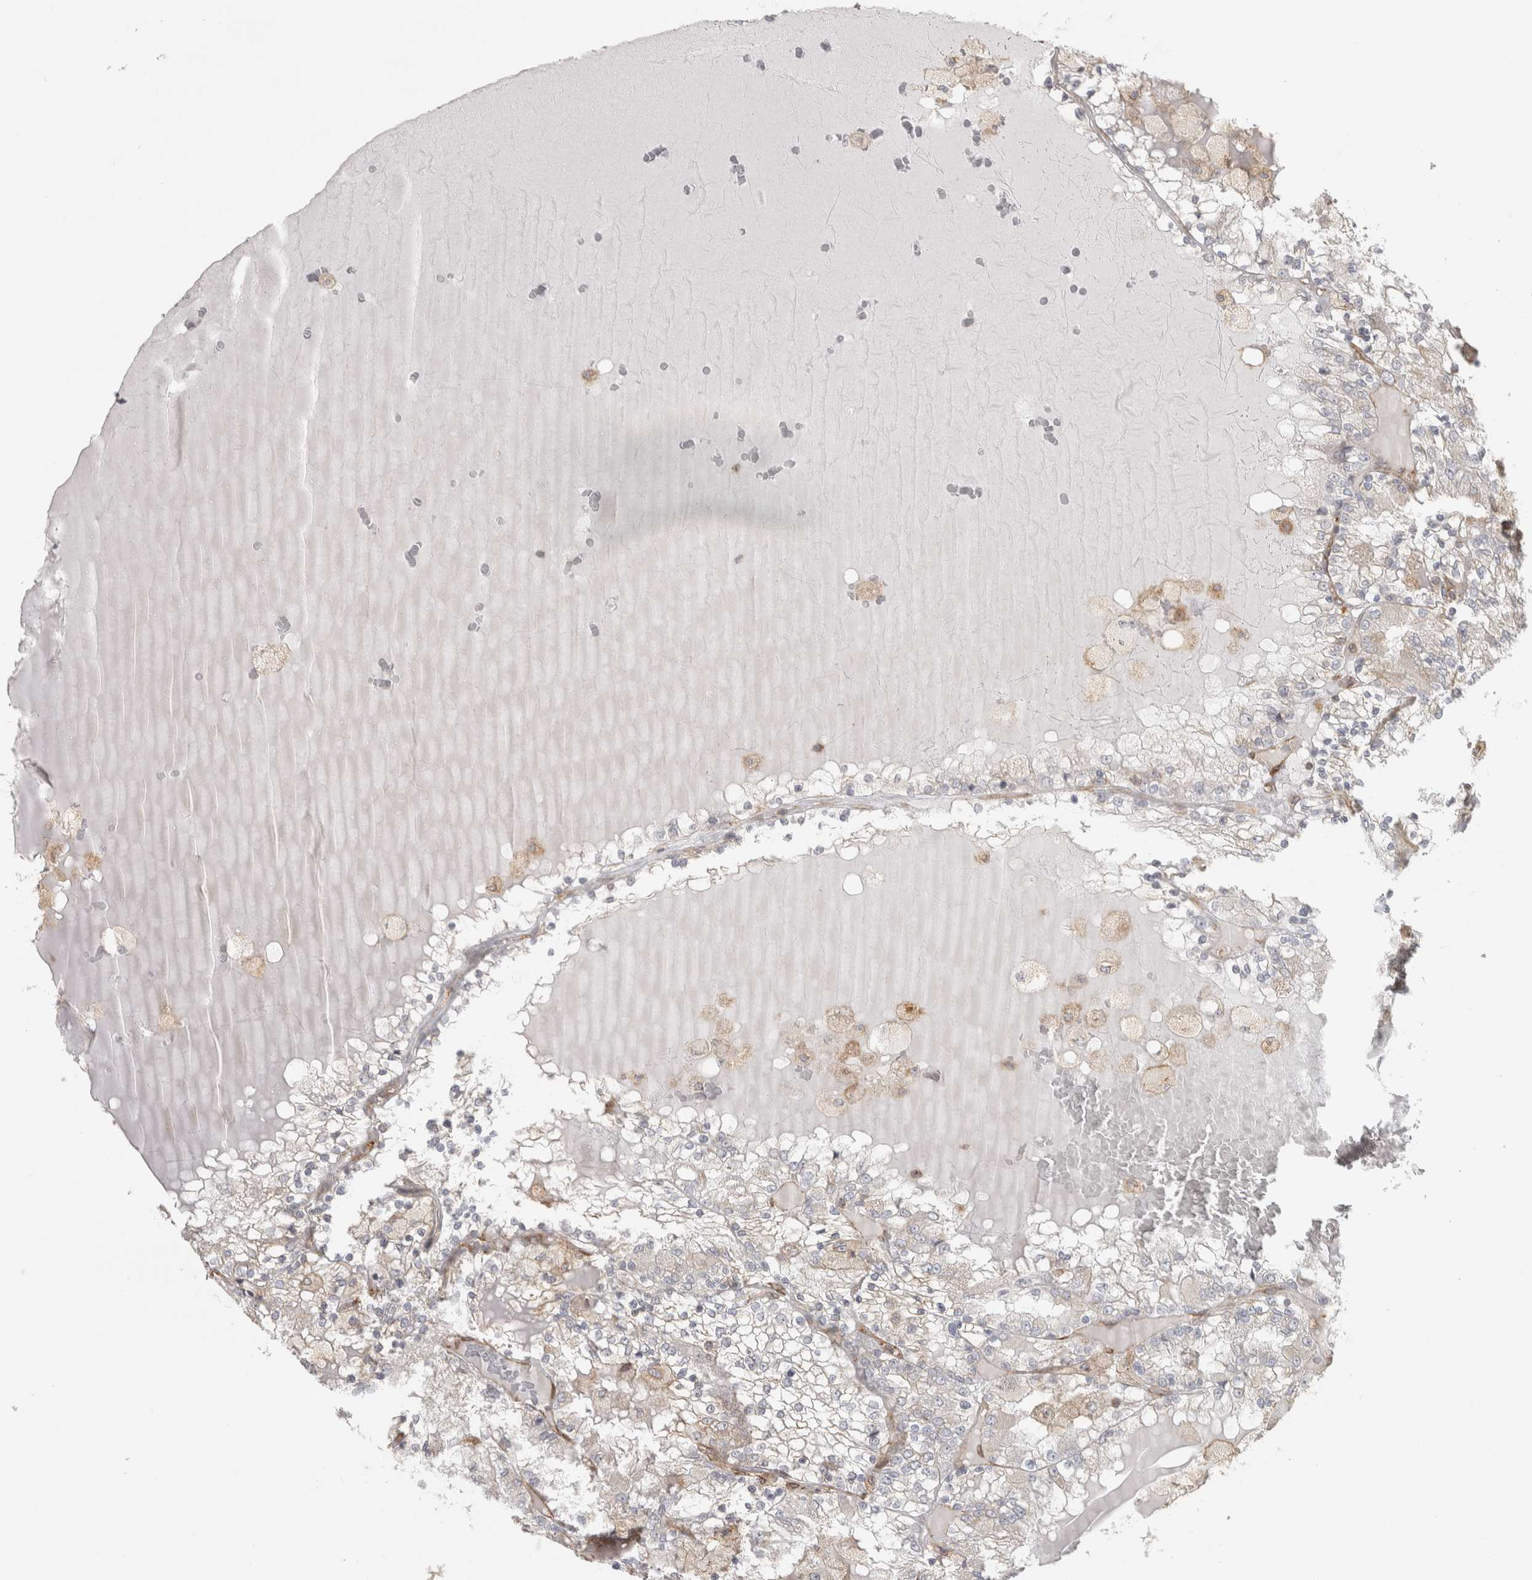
{"staining": {"intensity": "negative", "quantity": "none", "location": "none"}, "tissue": "renal cancer", "cell_type": "Tumor cells", "image_type": "cancer", "snomed": [{"axis": "morphology", "description": "Adenocarcinoma, NOS"}, {"axis": "topography", "description": "Kidney"}], "caption": "Immunohistochemistry histopathology image of neoplastic tissue: human adenocarcinoma (renal) stained with DAB (3,3'-diaminobenzidine) shows no significant protein positivity in tumor cells.", "gene": "HLA-E", "patient": {"sex": "female", "age": 56}}